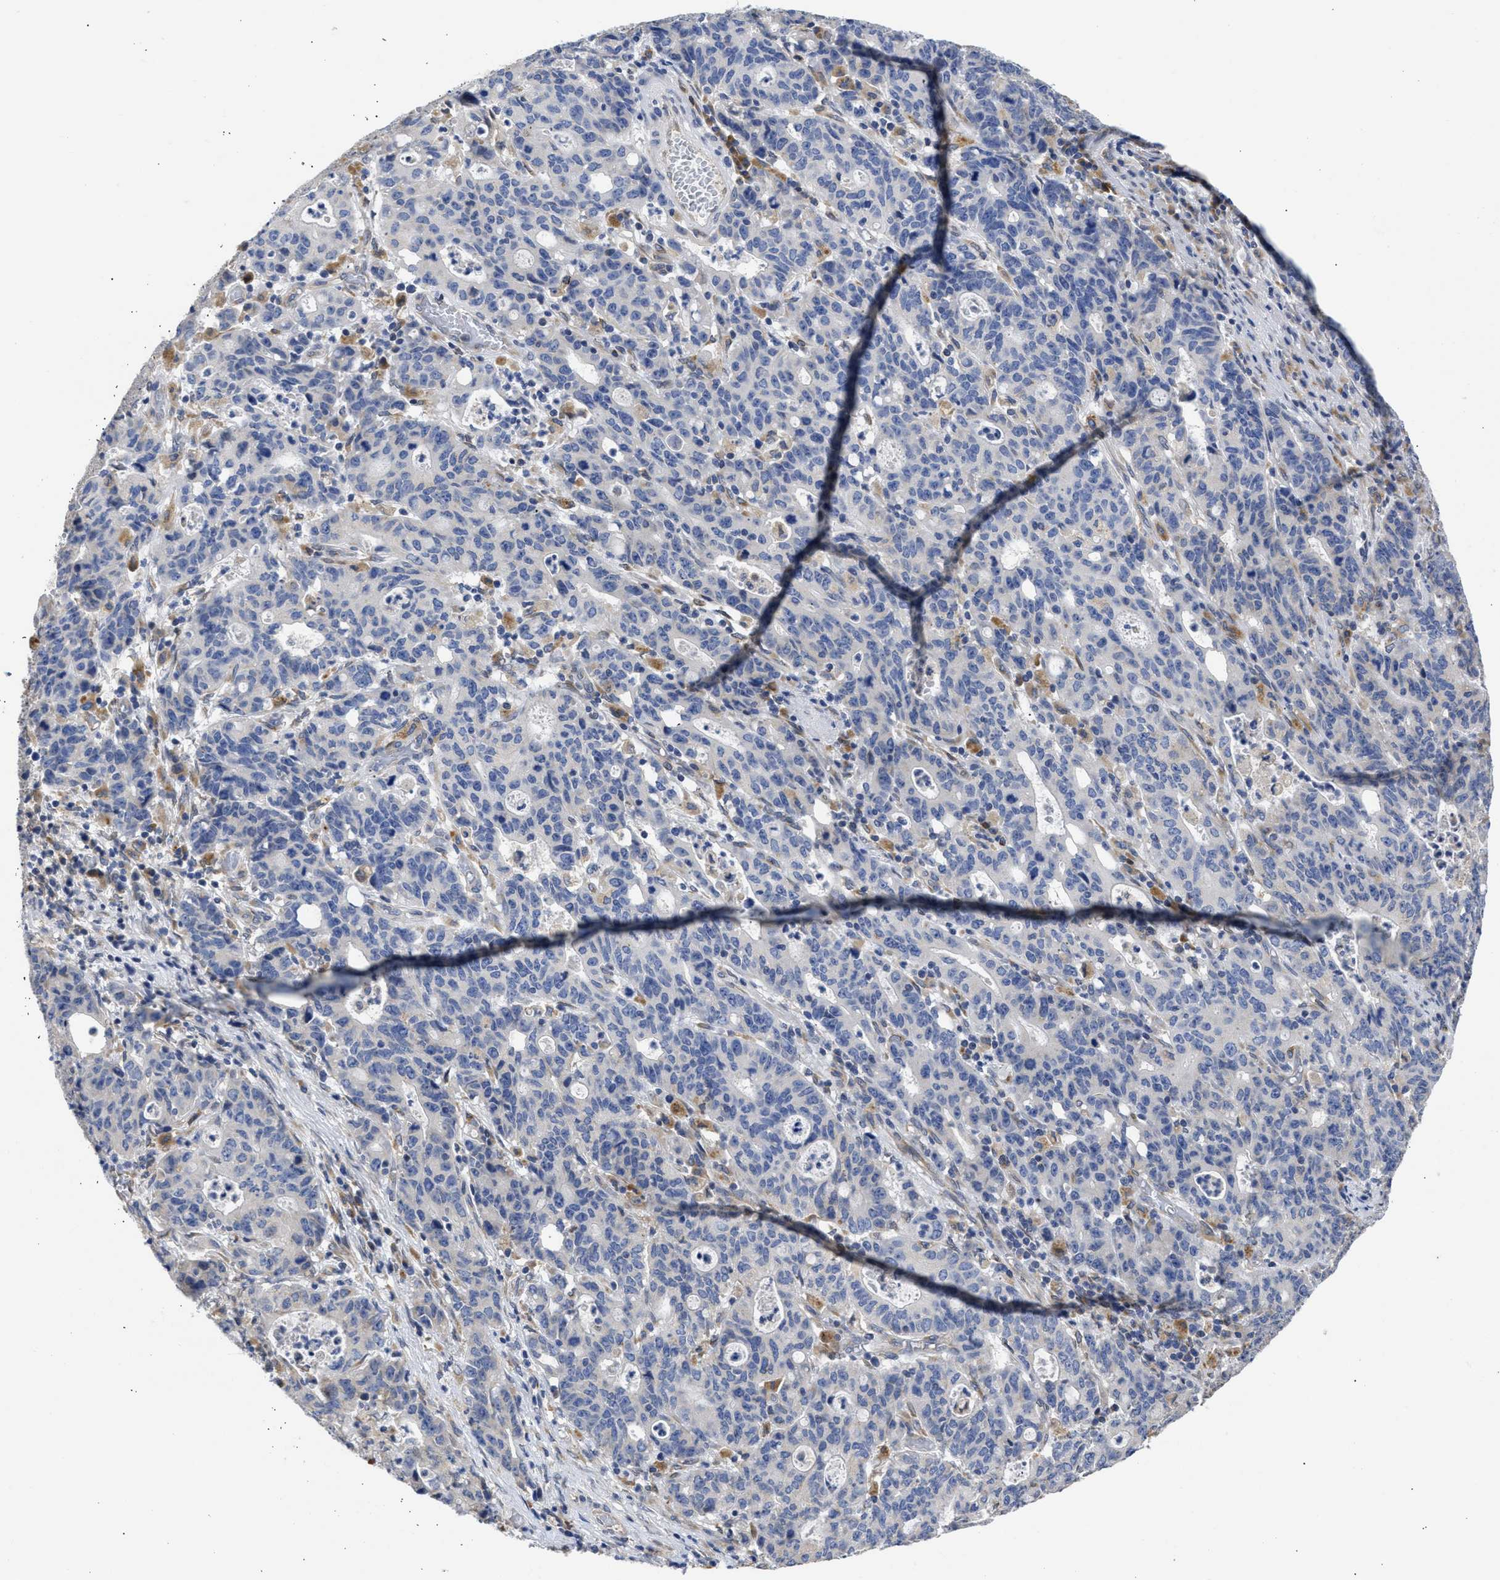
{"staining": {"intensity": "negative", "quantity": "none", "location": "none"}, "tissue": "stomach cancer", "cell_type": "Tumor cells", "image_type": "cancer", "snomed": [{"axis": "morphology", "description": "Adenocarcinoma, NOS"}, {"axis": "topography", "description": "Stomach, upper"}], "caption": "Histopathology image shows no significant protein expression in tumor cells of stomach cancer.", "gene": "TMED1", "patient": {"sex": "male", "age": 69}}